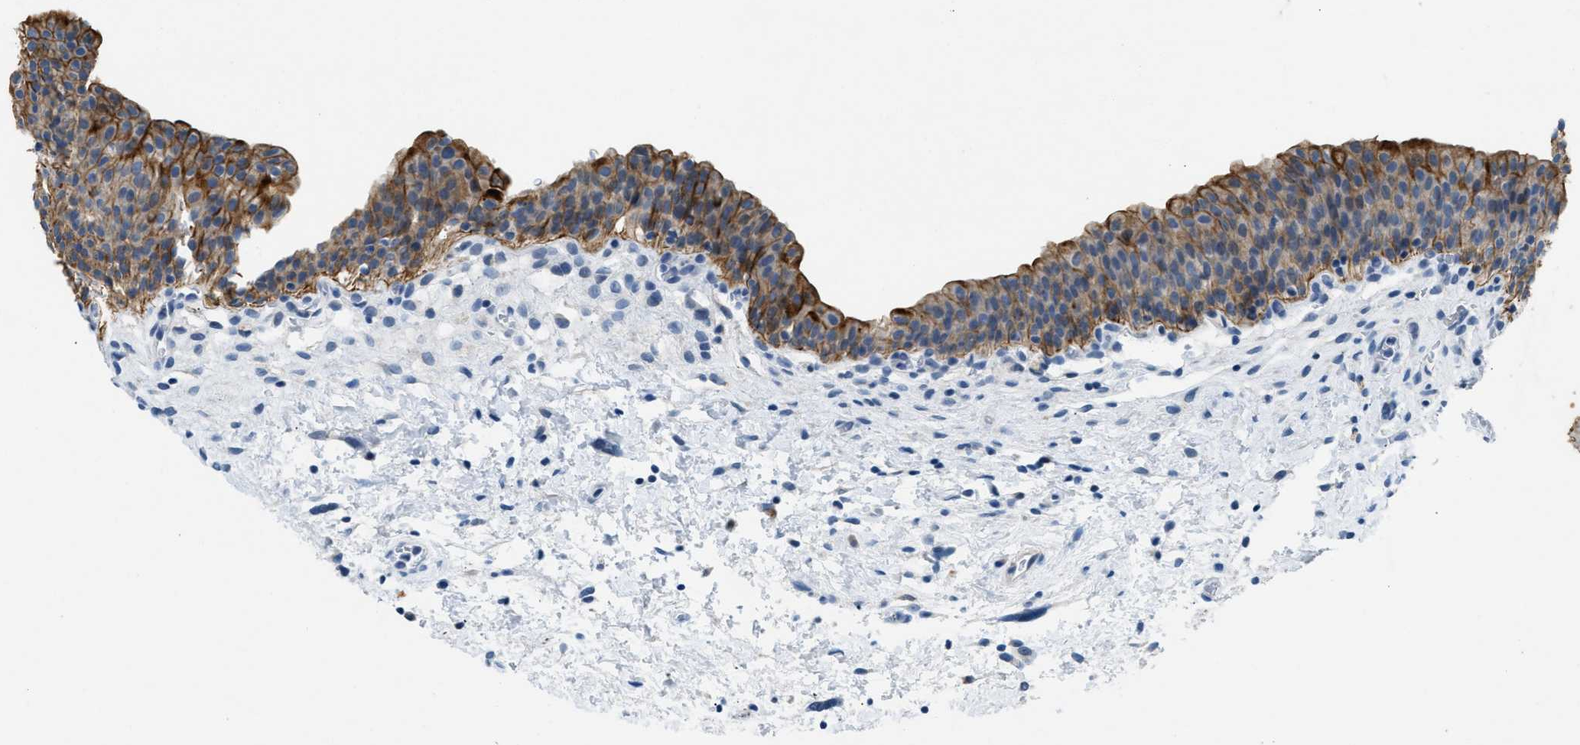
{"staining": {"intensity": "strong", "quantity": "25%-75%", "location": "cytoplasmic/membranous"}, "tissue": "urinary bladder", "cell_type": "Urothelial cells", "image_type": "normal", "snomed": [{"axis": "morphology", "description": "Normal tissue, NOS"}, {"axis": "topography", "description": "Urinary bladder"}], "caption": "This micrograph shows immunohistochemistry (IHC) staining of benign urinary bladder, with high strong cytoplasmic/membranous staining in approximately 25%-75% of urothelial cells.", "gene": "CFAP20", "patient": {"sex": "male", "age": 37}}